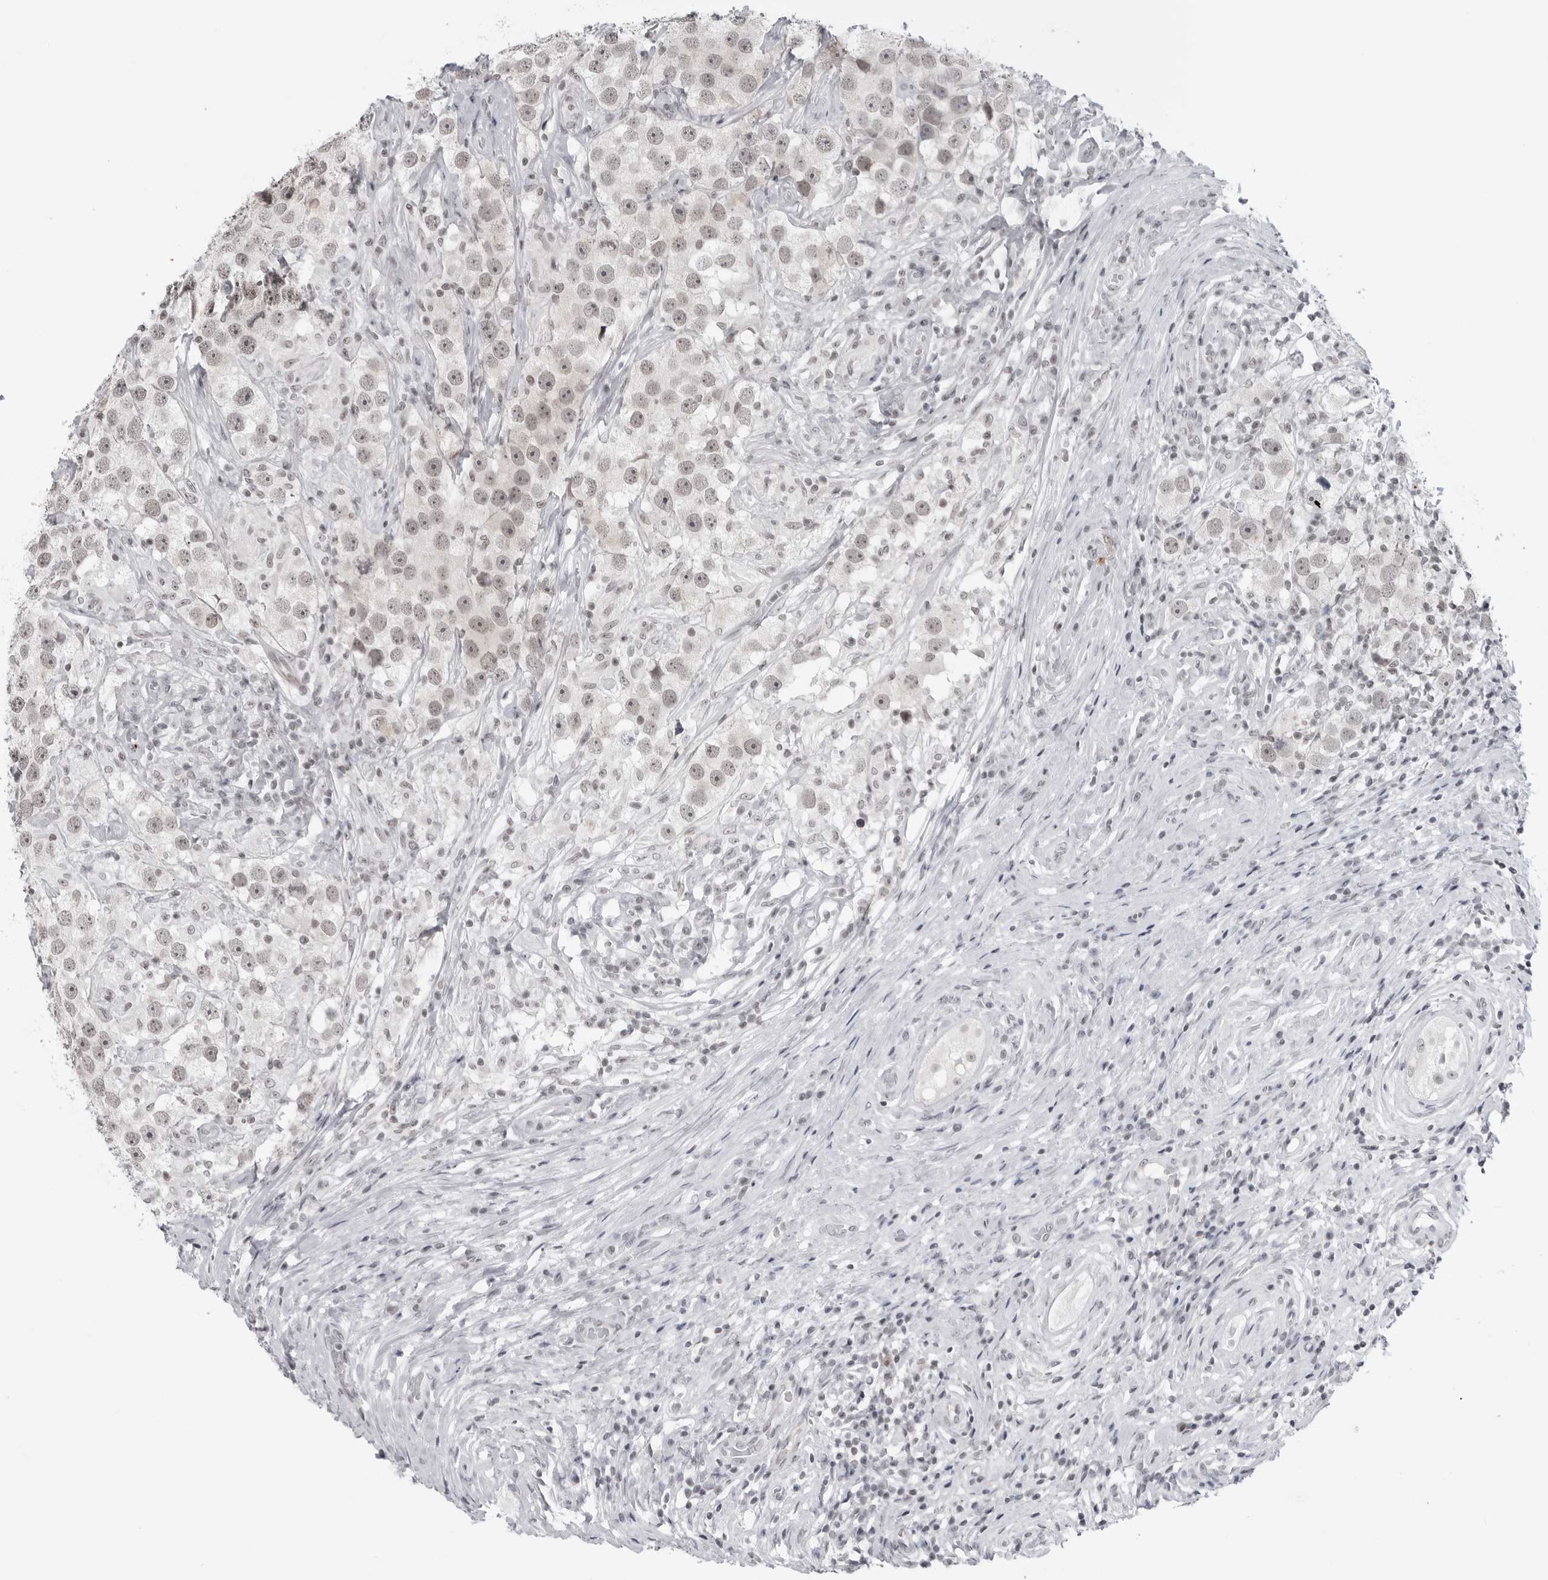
{"staining": {"intensity": "weak", "quantity": "25%-75%", "location": "nuclear"}, "tissue": "testis cancer", "cell_type": "Tumor cells", "image_type": "cancer", "snomed": [{"axis": "morphology", "description": "Seminoma, NOS"}, {"axis": "topography", "description": "Testis"}], "caption": "Immunohistochemical staining of testis cancer (seminoma) exhibits low levels of weak nuclear protein staining in approximately 25%-75% of tumor cells.", "gene": "TRIM66", "patient": {"sex": "male", "age": 49}}